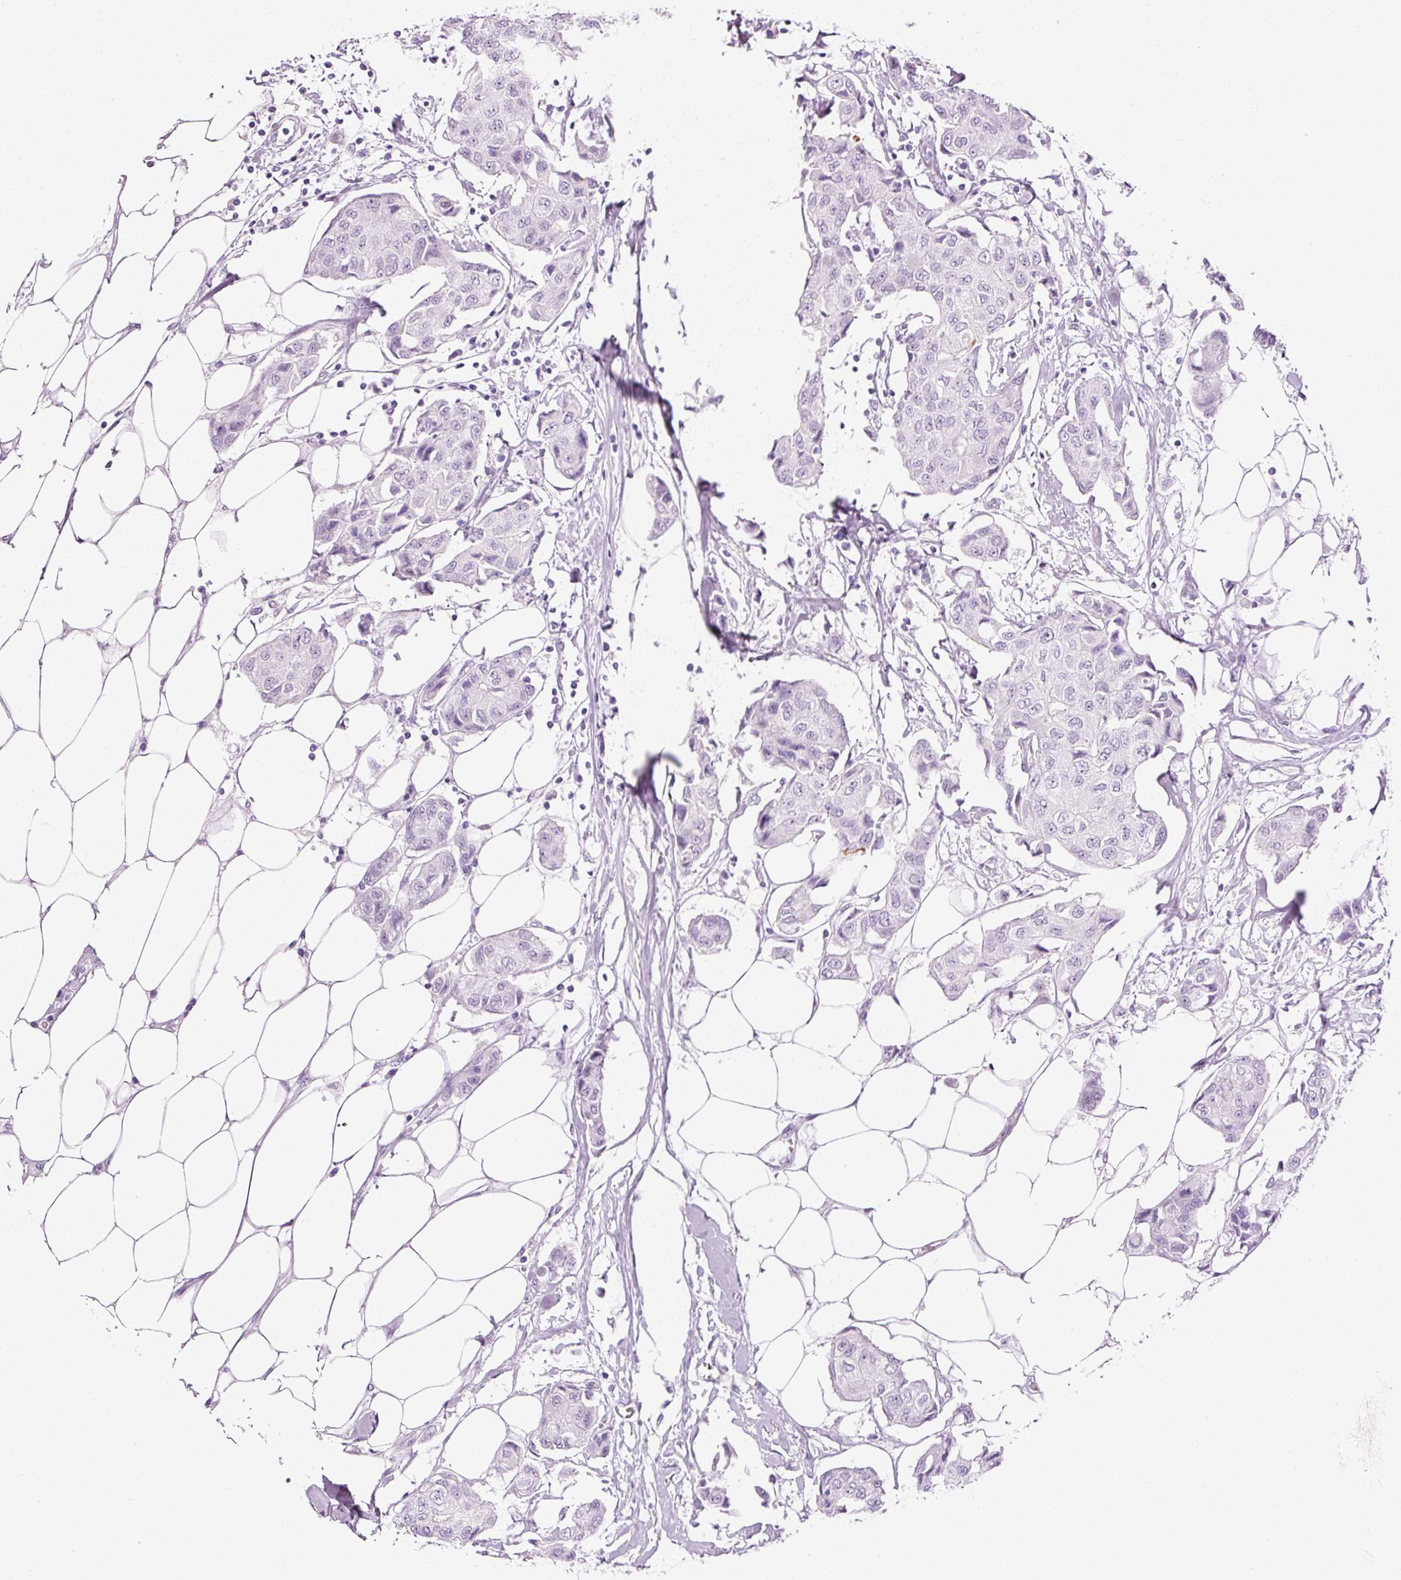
{"staining": {"intensity": "negative", "quantity": "none", "location": "none"}, "tissue": "breast cancer", "cell_type": "Tumor cells", "image_type": "cancer", "snomed": [{"axis": "morphology", "description": "Duct carcinoma"}, {"axis": "topography", "description": "Breast"}, {"axis": "topography", "description": "Lymph node"}], "caption": "Breast cancer was stained to show a protein in brown. There is no significant positivity in tumor cells.", "gene": "ANKRD20A1", "patient": {"sex": "female", "age": 80}}